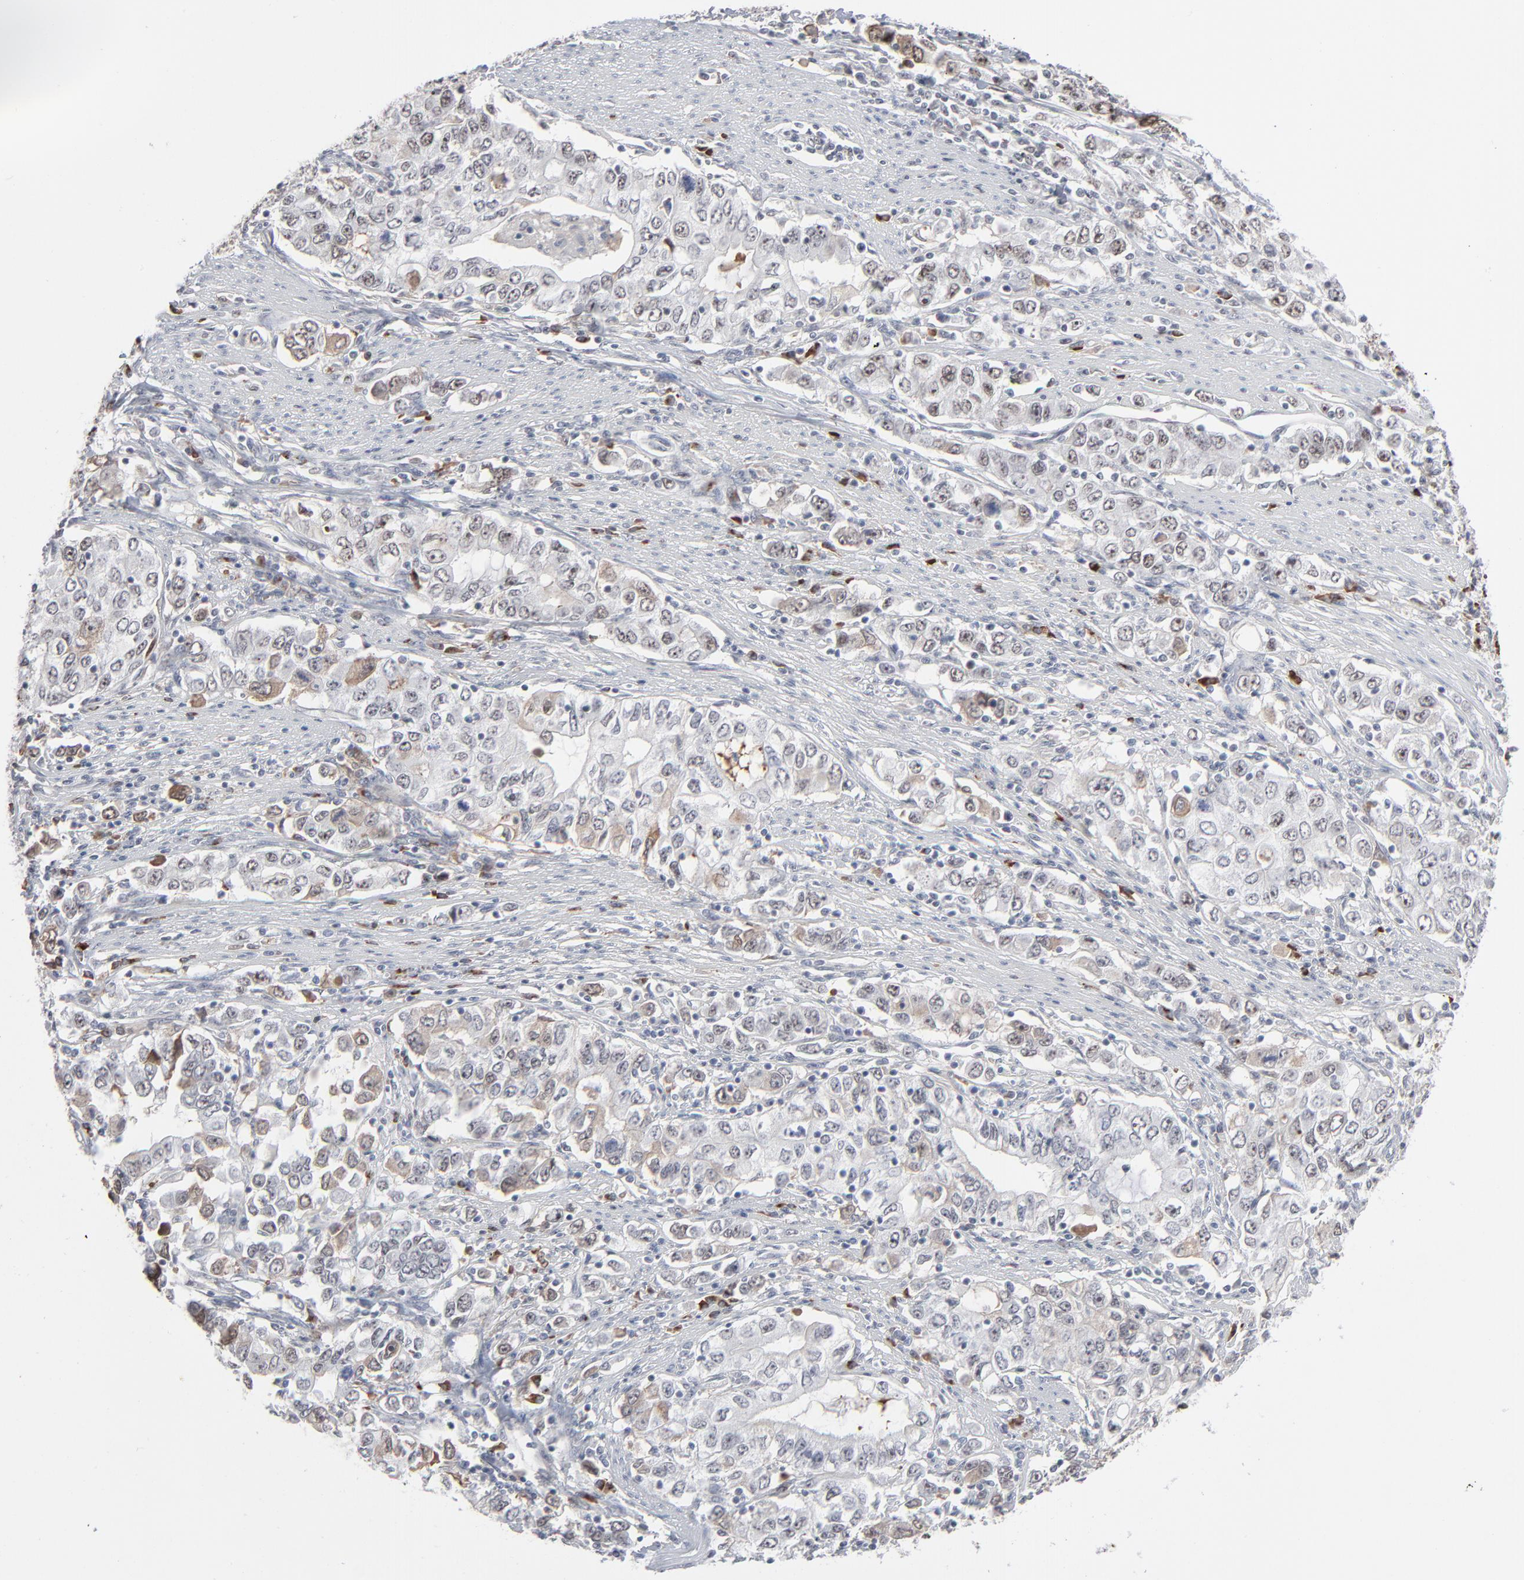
{"staining": {"intensity": "weak", "quantity": "25%-75%", "location": "nuclear"}, "tissue": "stomach cancer", "cell_type": "Tumor cells", "image_type": "cancer", "snomed": [{"axis": "morphology", "description": "Adenocarcinoma, NOS"}, {"axis": "topography", "description": "Stomach, lower"}], "caption": "DAB immunohistochemical staining of stomach cancer (adenocarcinoma) displays weak nuclear protein staining in approximately 25%-75% of tumor cells.", "gene": "MPHOSPH6", "patient": {"sex": "female", "age": 72}}